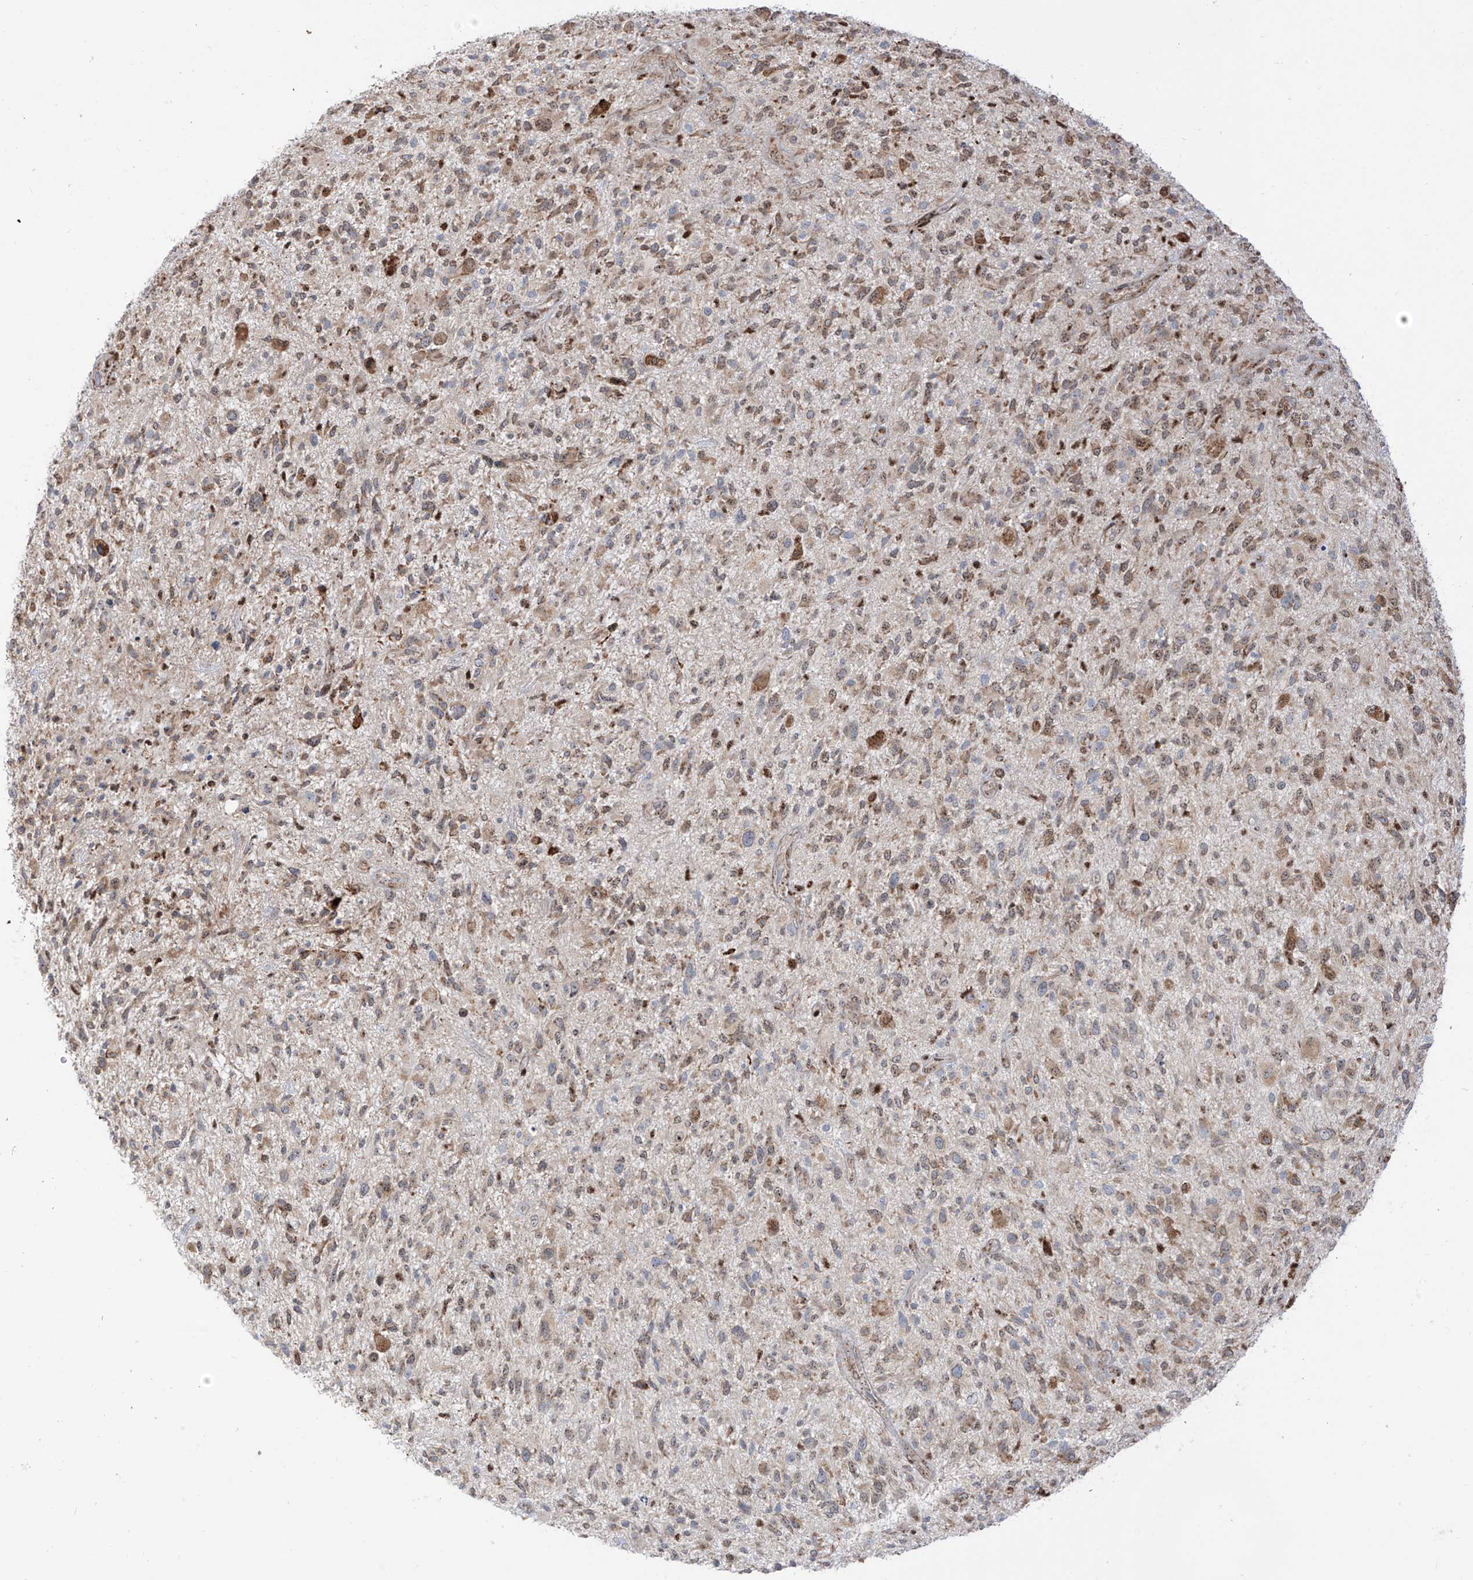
{"staining": {"intensity": "weak", "quantity": "25%-75%", "location": "nuclear"}, "tissue": "glioma", "cell_type": "Tumor cells", "image_type": "cancer", "snomed": [{"axis": "morphology", "description": "Glioma, malignant, High grade"}, {"axis": "topography", "description": "Brain"}], "caption": "Human malignant glioma (high-grade) stained for a protein (brown) shows weak nuclear positive staining in about 25%-75% of tumor cells.", "gene": "ZBTB8A", "patient": {"sex": "male", "age": 47}}